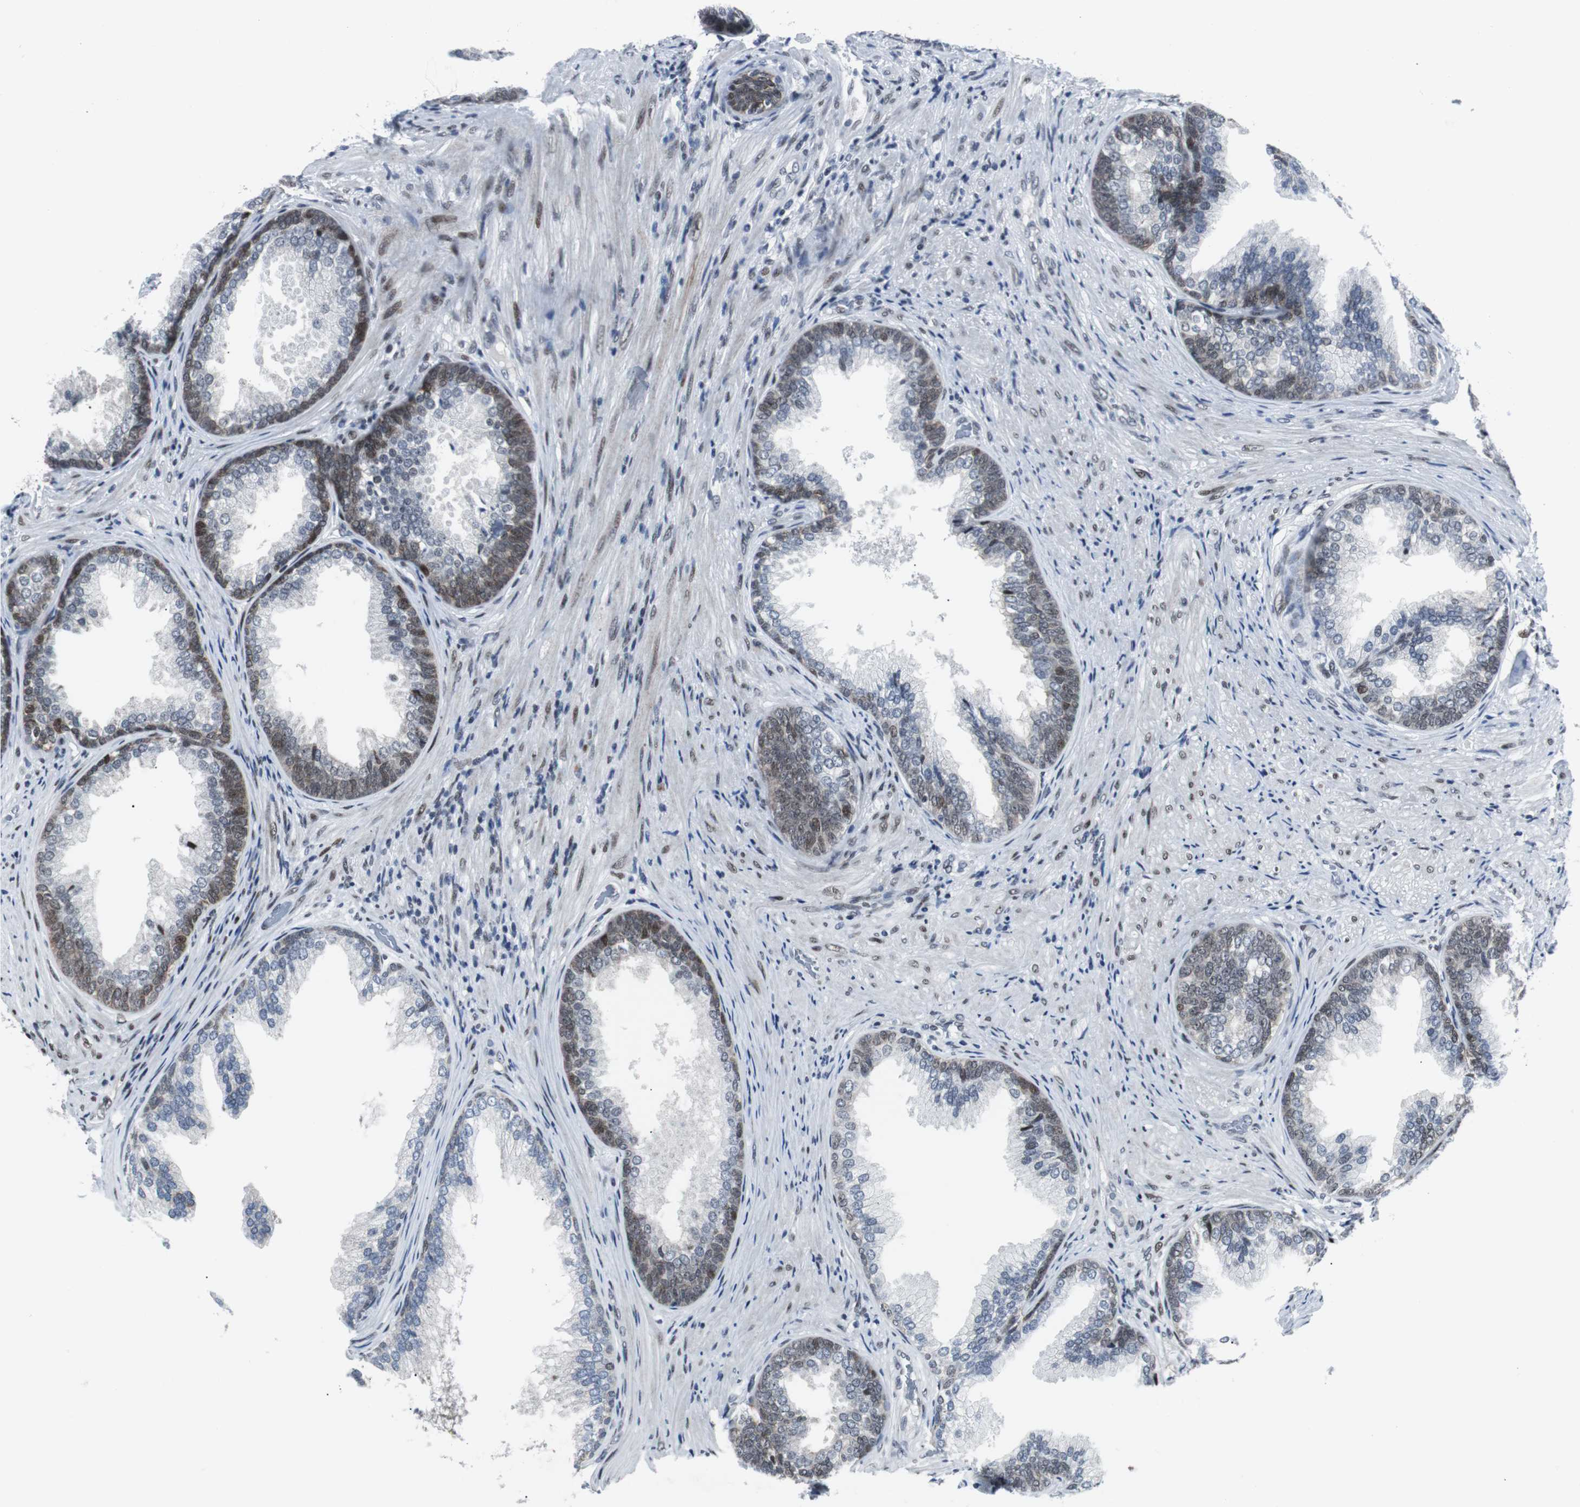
{"staining": {"intensity": "weak", "quantity": "25%-75%", "location": "nuclear"}, "tissue": "prostate", "cell_type": "Glandular cells", "image_type": "normal", "snomed": [{"axis": "morphology", "description": "Normal tissue, NOS"}, {"axis": "topography", "description": "Prostate"}], "caption": "Glandular cells demonstrate weak nuclear expression in about 25%-75% of cells in benign prostate.", "gene": "MTA1", "patient": {"sex": "male", "age": 76}}